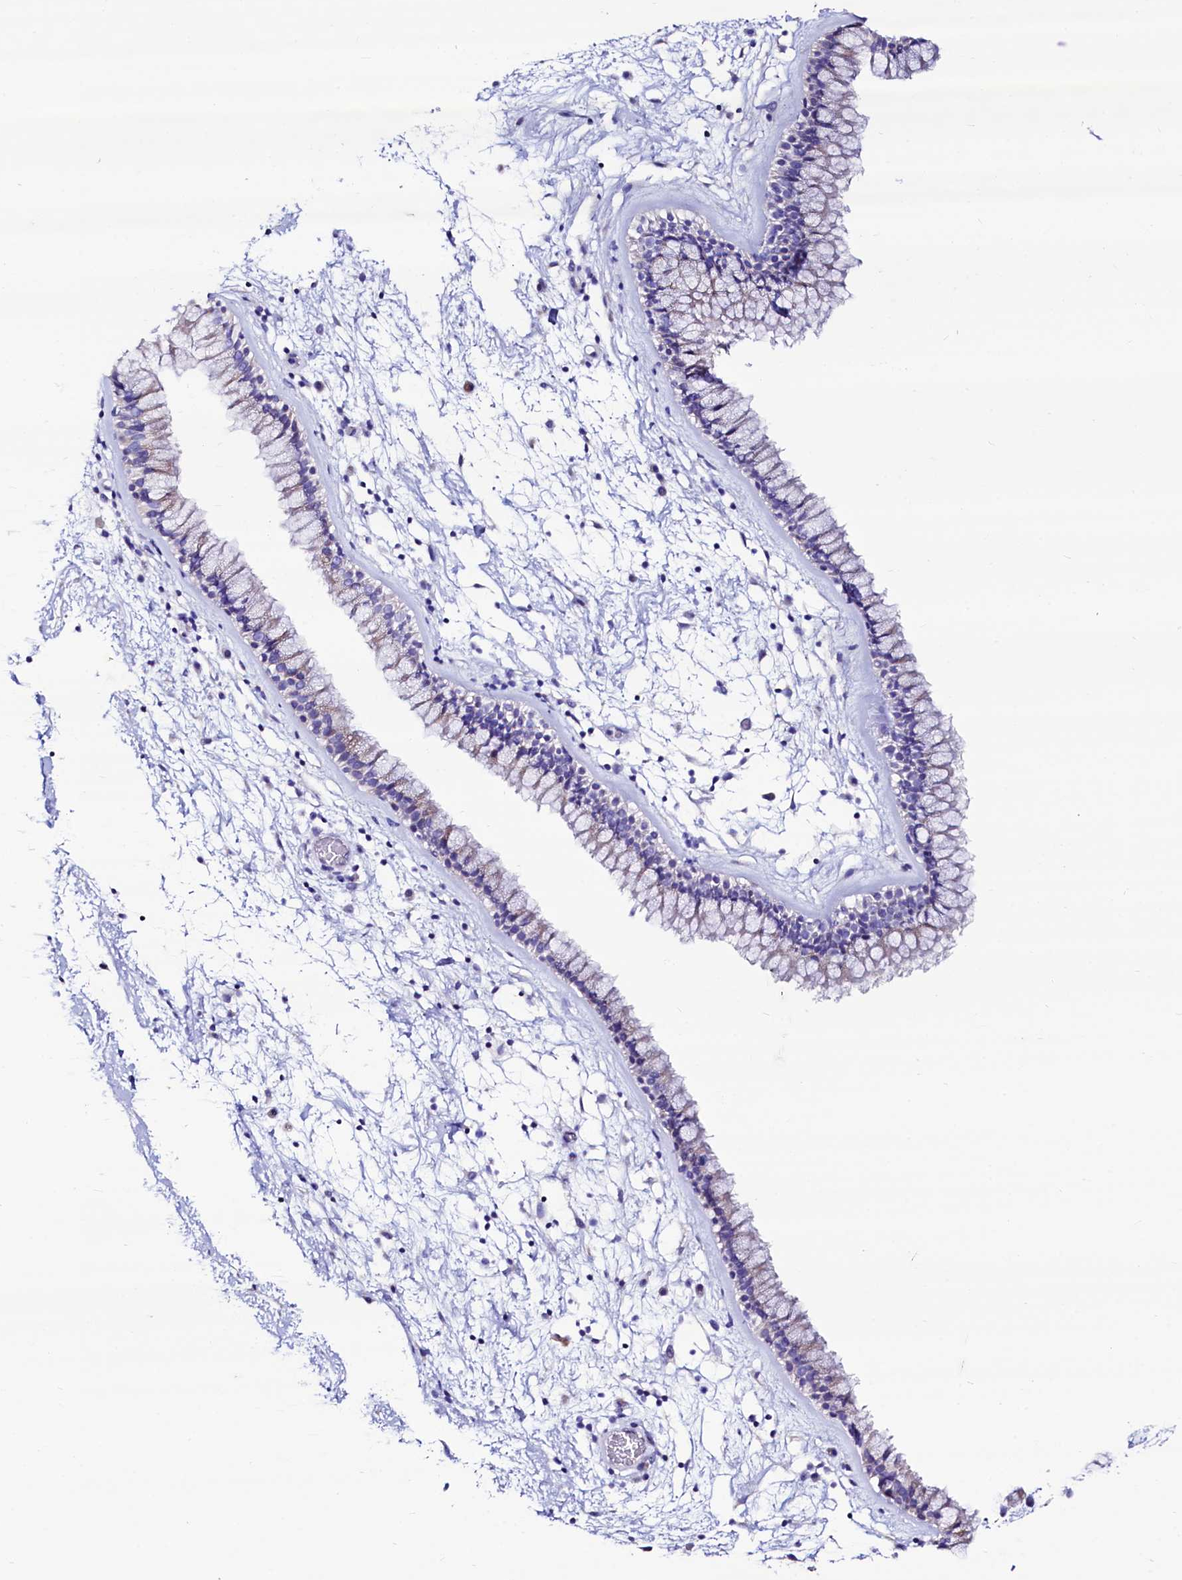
{"staining": {"intensity": "negative", "quantity": "none", "location": "none"}, "tissue": "nasopharynx", "cell_type": "Respiratory epithelial cells", "image_type": "normal", "snomed": [{"axis": "morphology", "description": "Normal tissue, NOS"}, {"axis": "morphology", "description": "Inflammation, NOS"}, {"axis": "topography", "description": "Nasopharynx"}], "caption": "Respiratory epithelial cells are negative for brown protein staining in normal nasopharynx. (DAB IHC with hematoxylin counter stain).", "gene": "RBP3", "patient": {"sex": "male", "age": 48}}